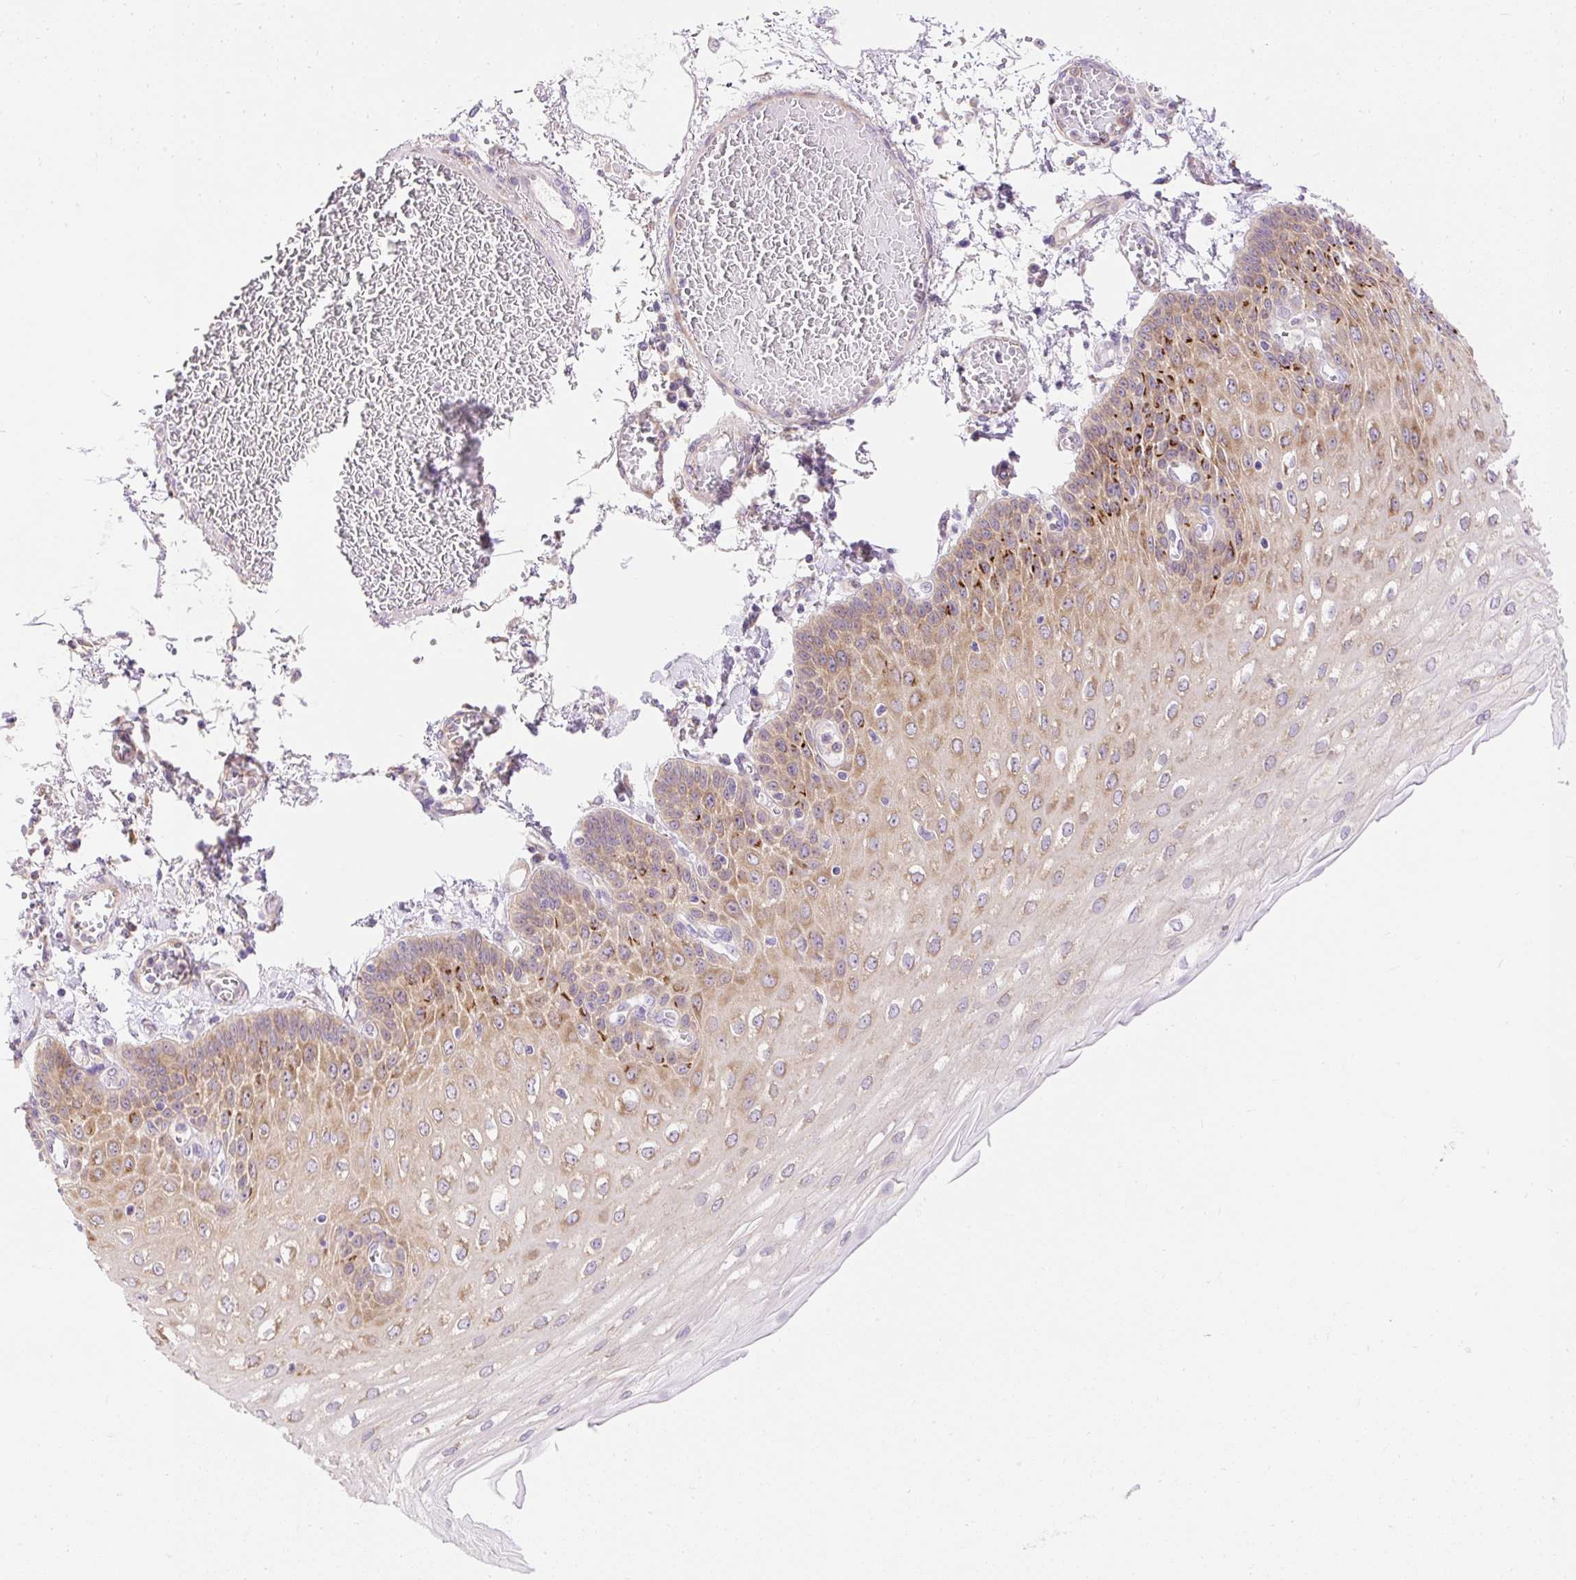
{"staining": {"intensity": "strong", "quantity": "25%-75%", "location": "cytoplasmic/membranous"}, "tissue": "esophagus", "cell_type": "Squamous epithelial cells", "image_type": "normal", "snomed": [{"axis": "morphology", "description": "Normal tissue, NOS"}, {"axis": "morphology", "description": "Adenocarcinoma, NOS"}, {"axis": "topography", "description": "Esophagus"}], "caption": "Esophagus stained with DAB (3,3'-diaminobenzidine) immunohistochemistry reveals high levels of strong cytoplasmic/membranous positivity in about 25%-75% of squamous epithelial cells.", "gene": "GPR45", "patient": {"sex": "male", "age": 81}}